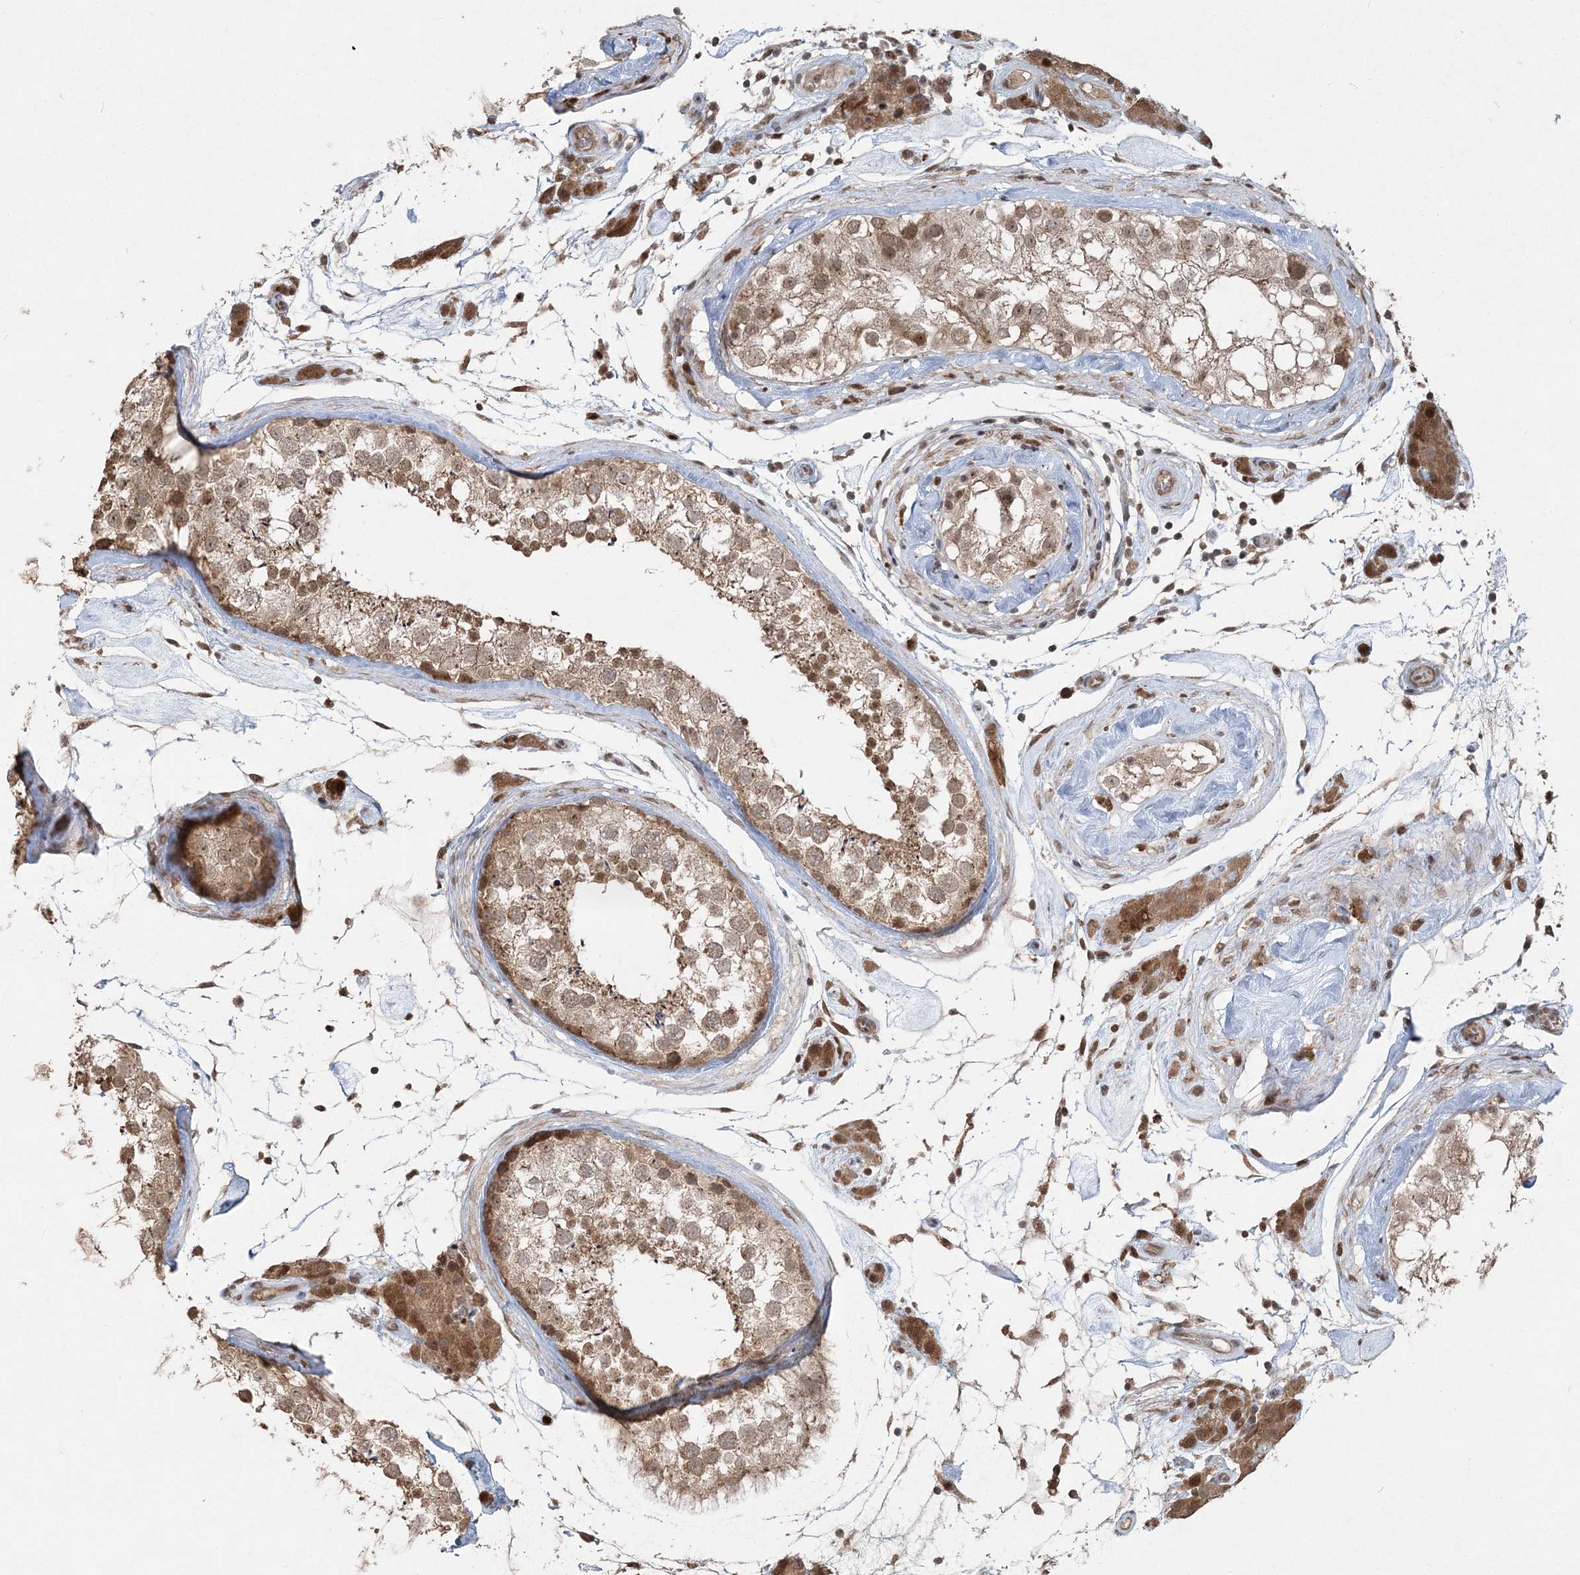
{"staining": {"intensity": "moderate", "quantity": ">75%", "location": "cytoplasmic/membranous,nuclear"}, "tissue": "testis", "cell_type": "Cells in seminiferous ducts", "image_type": "normal", "snomed": [{"axis": "morphology", "description": "Normal tissue, NOS"}, {"axis": "topography", "description": "Testis"}], "caption": "Moderate cytoplasmic/membranous,nuclear positivity is seen in about >75% of cells in seminiferous ducts in unremarkable testis. (IHC, brightfield microscopy, high magnification).", "gene": "SLU7", "patient": {"sex": "male", "age": 46}}